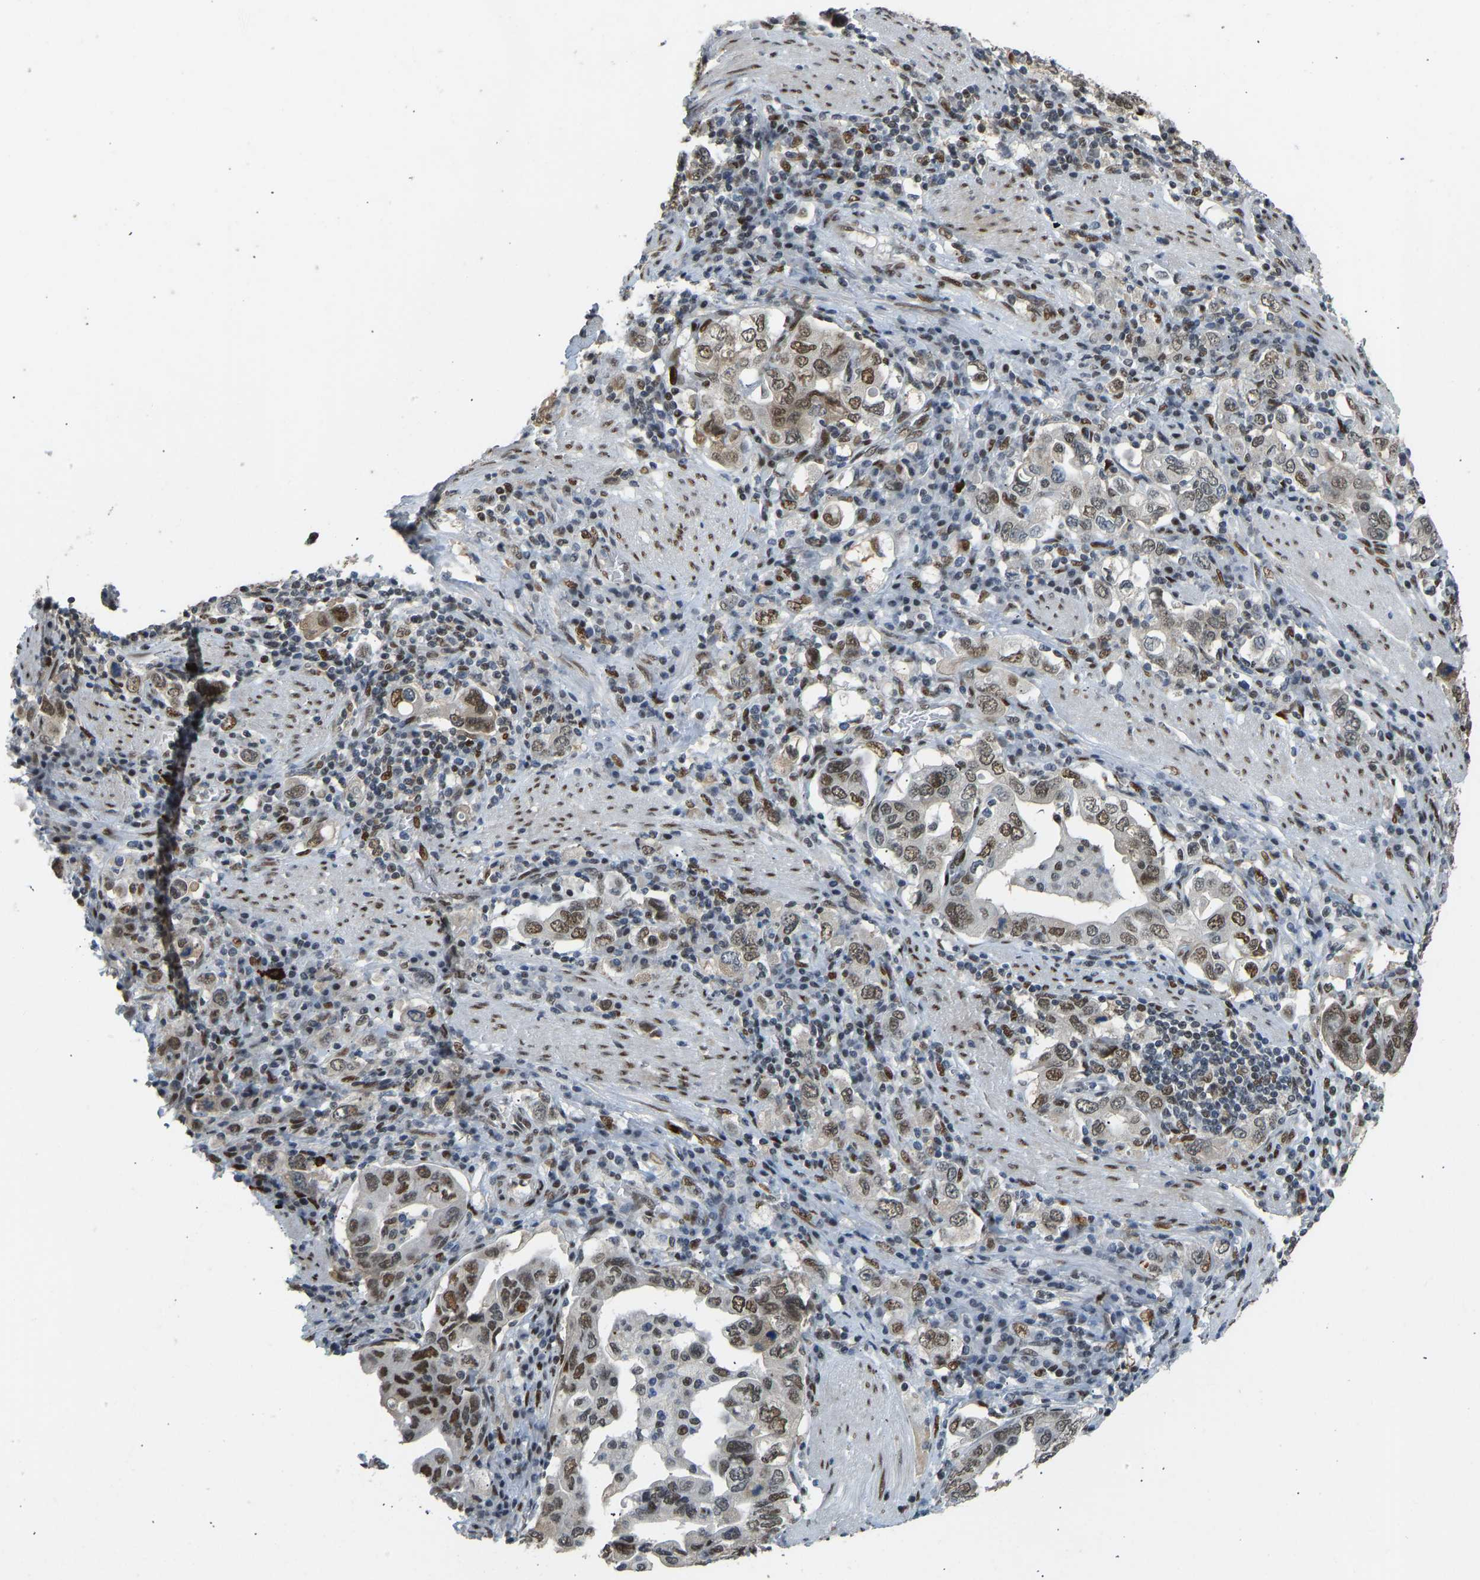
{"staining": {"intensity": "moderate", "quantity": ">75%", "location": "nuclear"}, "tissue": "stomach cancer", "cell_type": "Tumor cells", "image_type": "cancer", "snomed": [{"axis": "morphology", "description": "Adenocarcinoma, NOS"}, {"axis": "topography", "description": "Stomach, upper"}], "caption": "Immunohistochemical staining of human stomach cancer shows moderate nuclear protein expression in about >75% of tumor cells.", "gene": "FOXK1", "patient": {"sex": "male", "age": 62}}